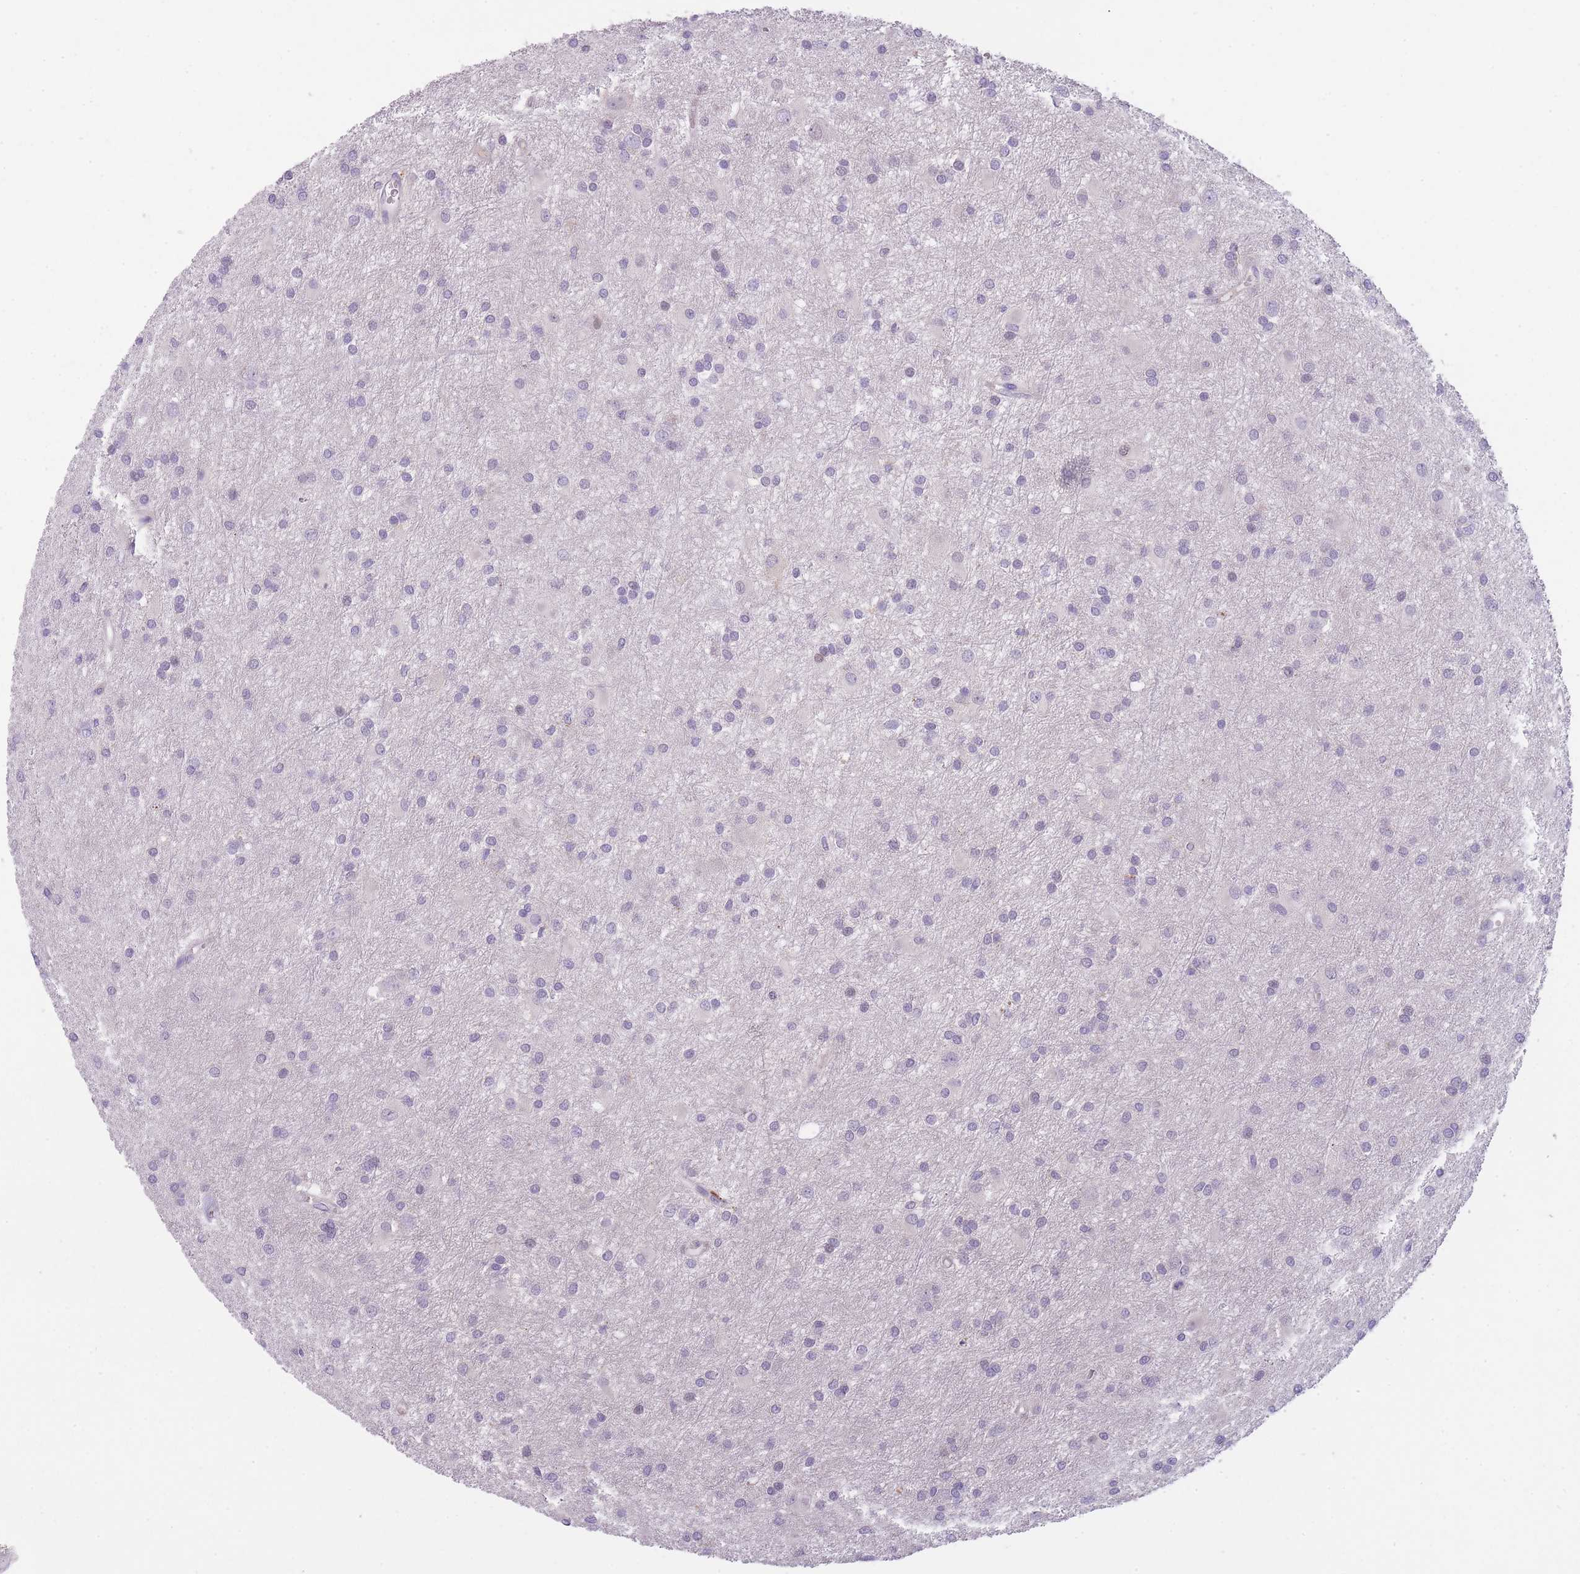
{"staining": {"intensity": "negative", "quantity": "none", "location": "none"}, "tissue": "glioma", "cell_type": "Tumor cells", "image_type": "cancer", "snomed": [{"axis": "morphology", "description": "Glioma, malignant, High grade"}, {"axis": "topography", "description": "Brain"}], "caption": "High power microscopy image of an immunohistochemistry histopathology image of glioma, revealing no significant positivity in tumor cells.", "gene": "GNAT1", "patient": {"sex": "female", "age": 50}}